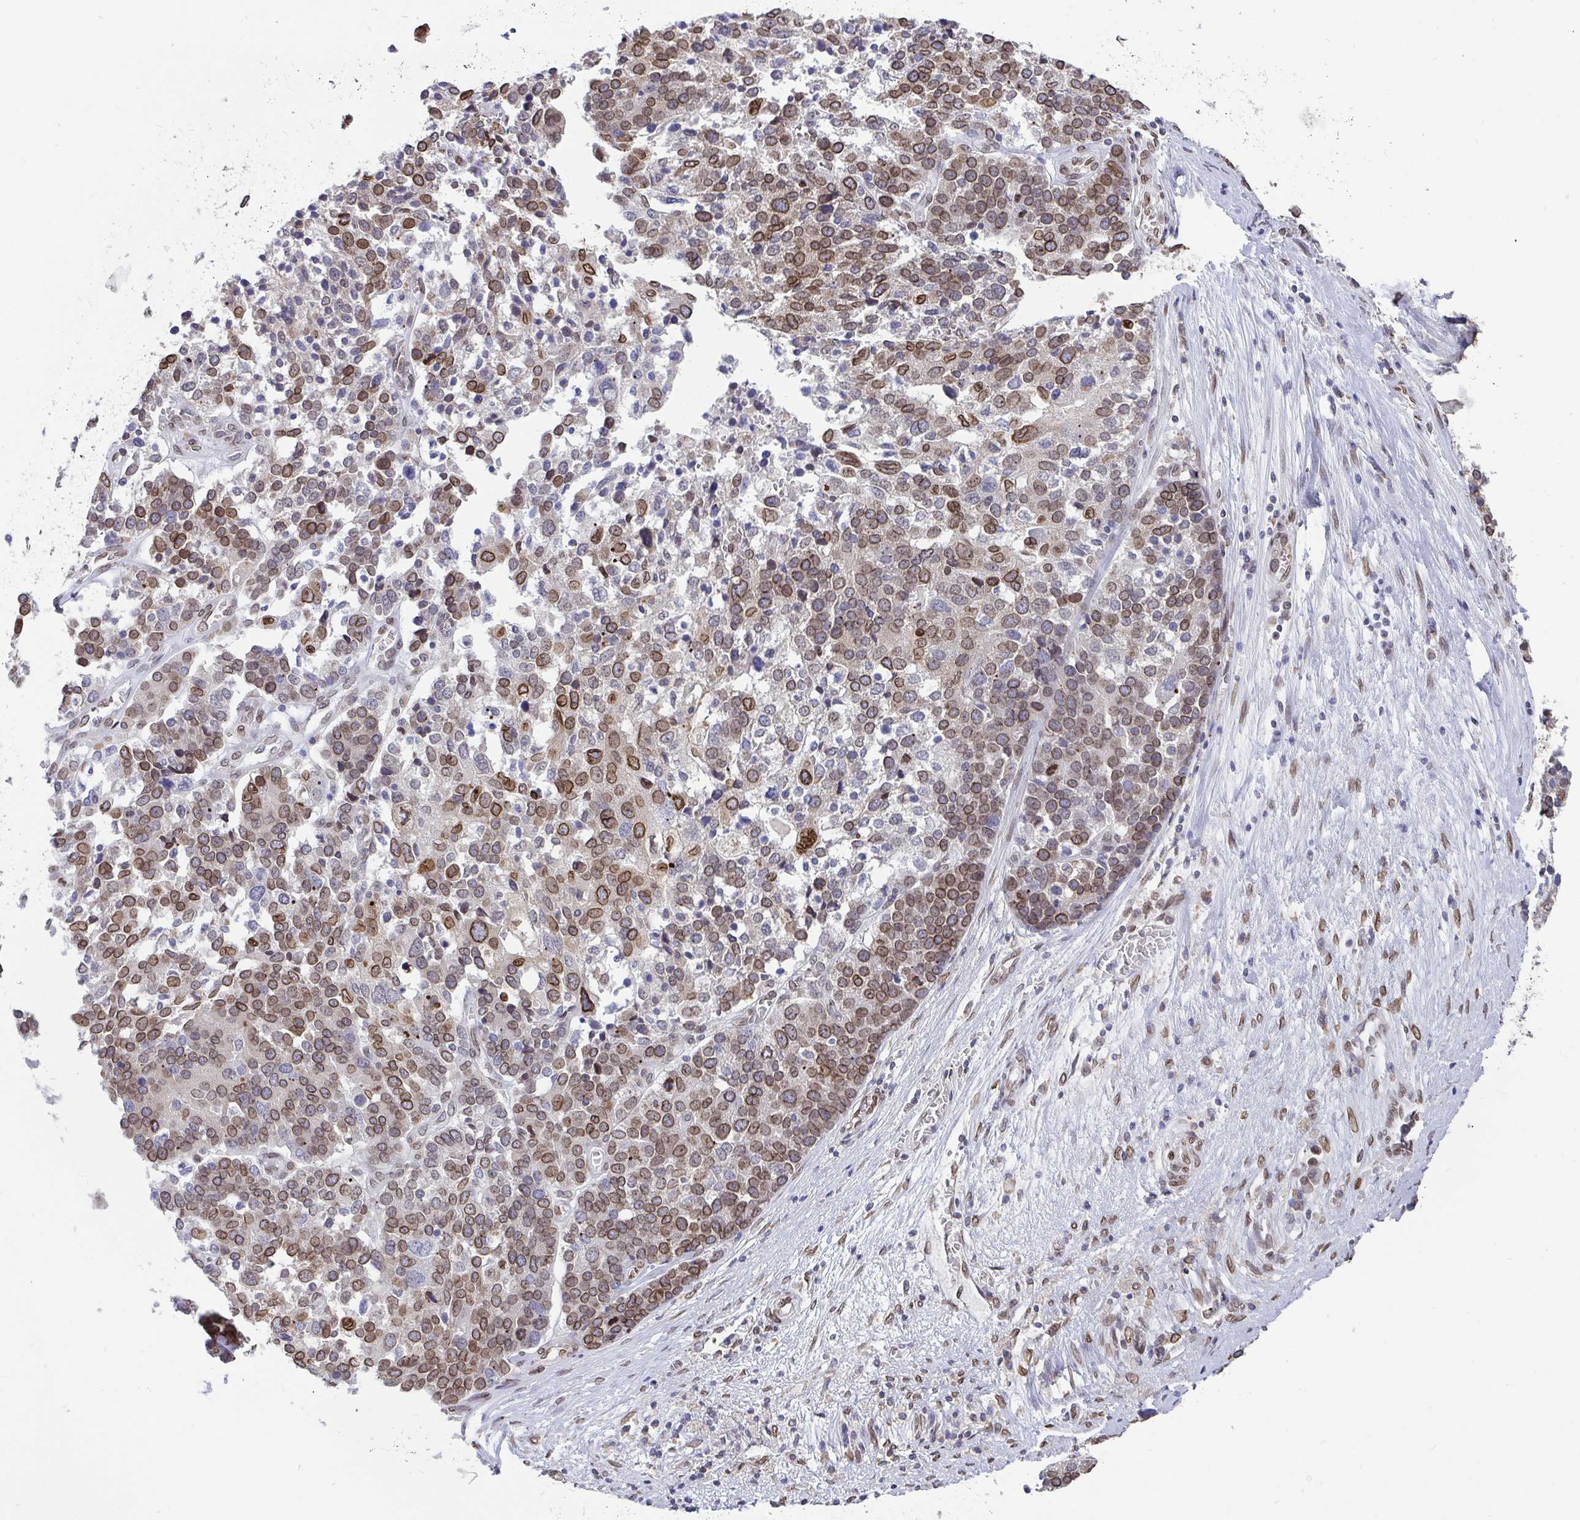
{"staining": {"intensity": "moderate", "quantity": ">75%", "location": "cytoplasmic/membranous,nuclear"}, "tissue": "ovarian cancer", "cell_type": "Tumor cells", "image_type": "cancer", "snomed": [{"axis": "morphology", "description": "Cystadenocarcinoma, serous, NOS"}, {"axis": "topography", "description": "Ovary"}], "caption": "High-magnification brightfield microscopy of ovarian cancer stained with DAB (brown) and counterstained with hematoxylin (blue). tumor cells exhibit moderate cytoplasmic/membranous and nuclear staining is present in about>75% of cells.", "gene": "EMD", "patient": {"sex": "female", "age": 44}}